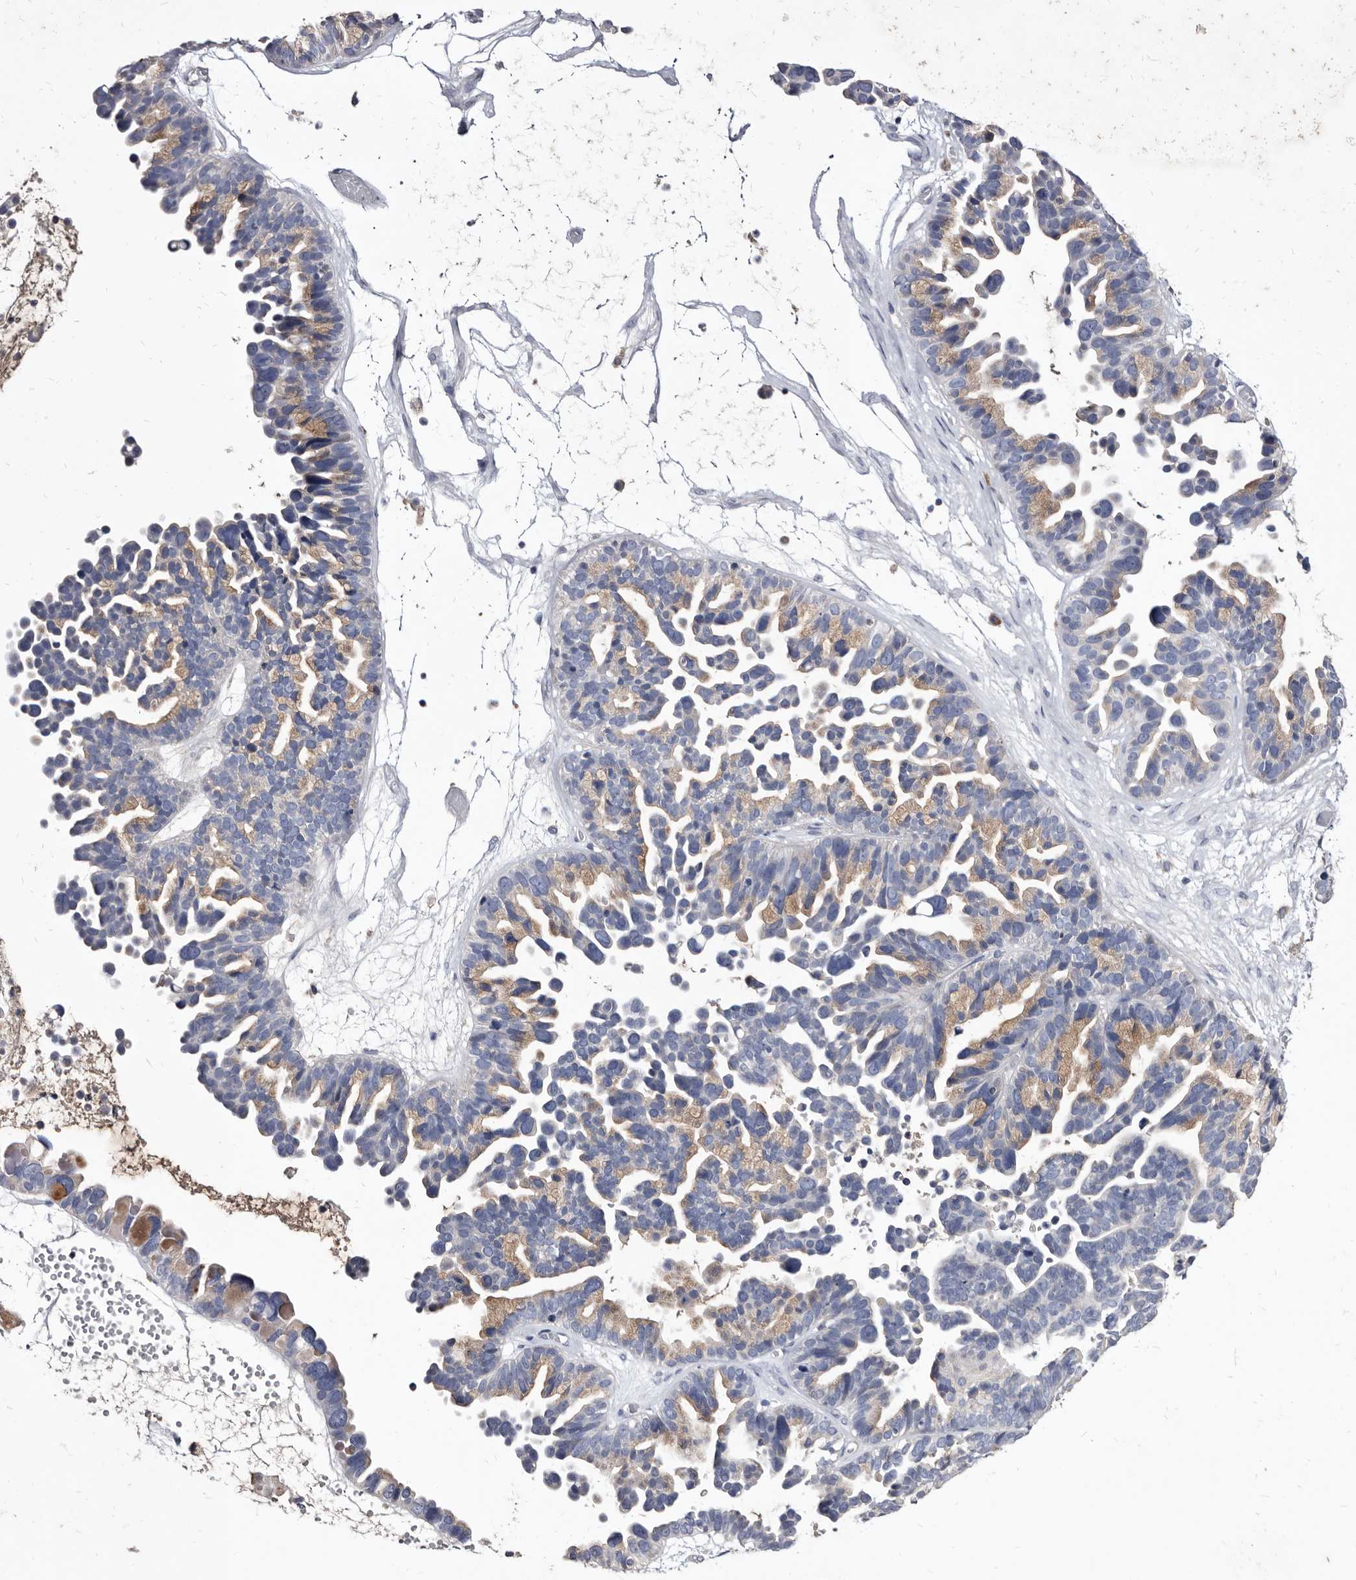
{"staining": {"intensity": "weak", "quantity": "25%-75%", "location": "cytoplasmic/membranous"}, "tissue": "ovarian cancer", "cell_type": "Tumor cells", "image_type": "cancer", "snomed": [{"axis": "morphology", "description": "Cystadenocarcinoma, serous, NOS"}, {"axis": "topography", "description": "Ovary"}], "caption": "Immunohistochemistry micrograph of human ovarian cancer (serous cystadenocarcinoma) stained for a protein (brown), which demonstrates low levels of weak cytoplasmic/membranous staining in approximately 25%-75% of tumor cells.", "gene": "SLC39A2", "patient": {"sex": "female", "age": 56}}